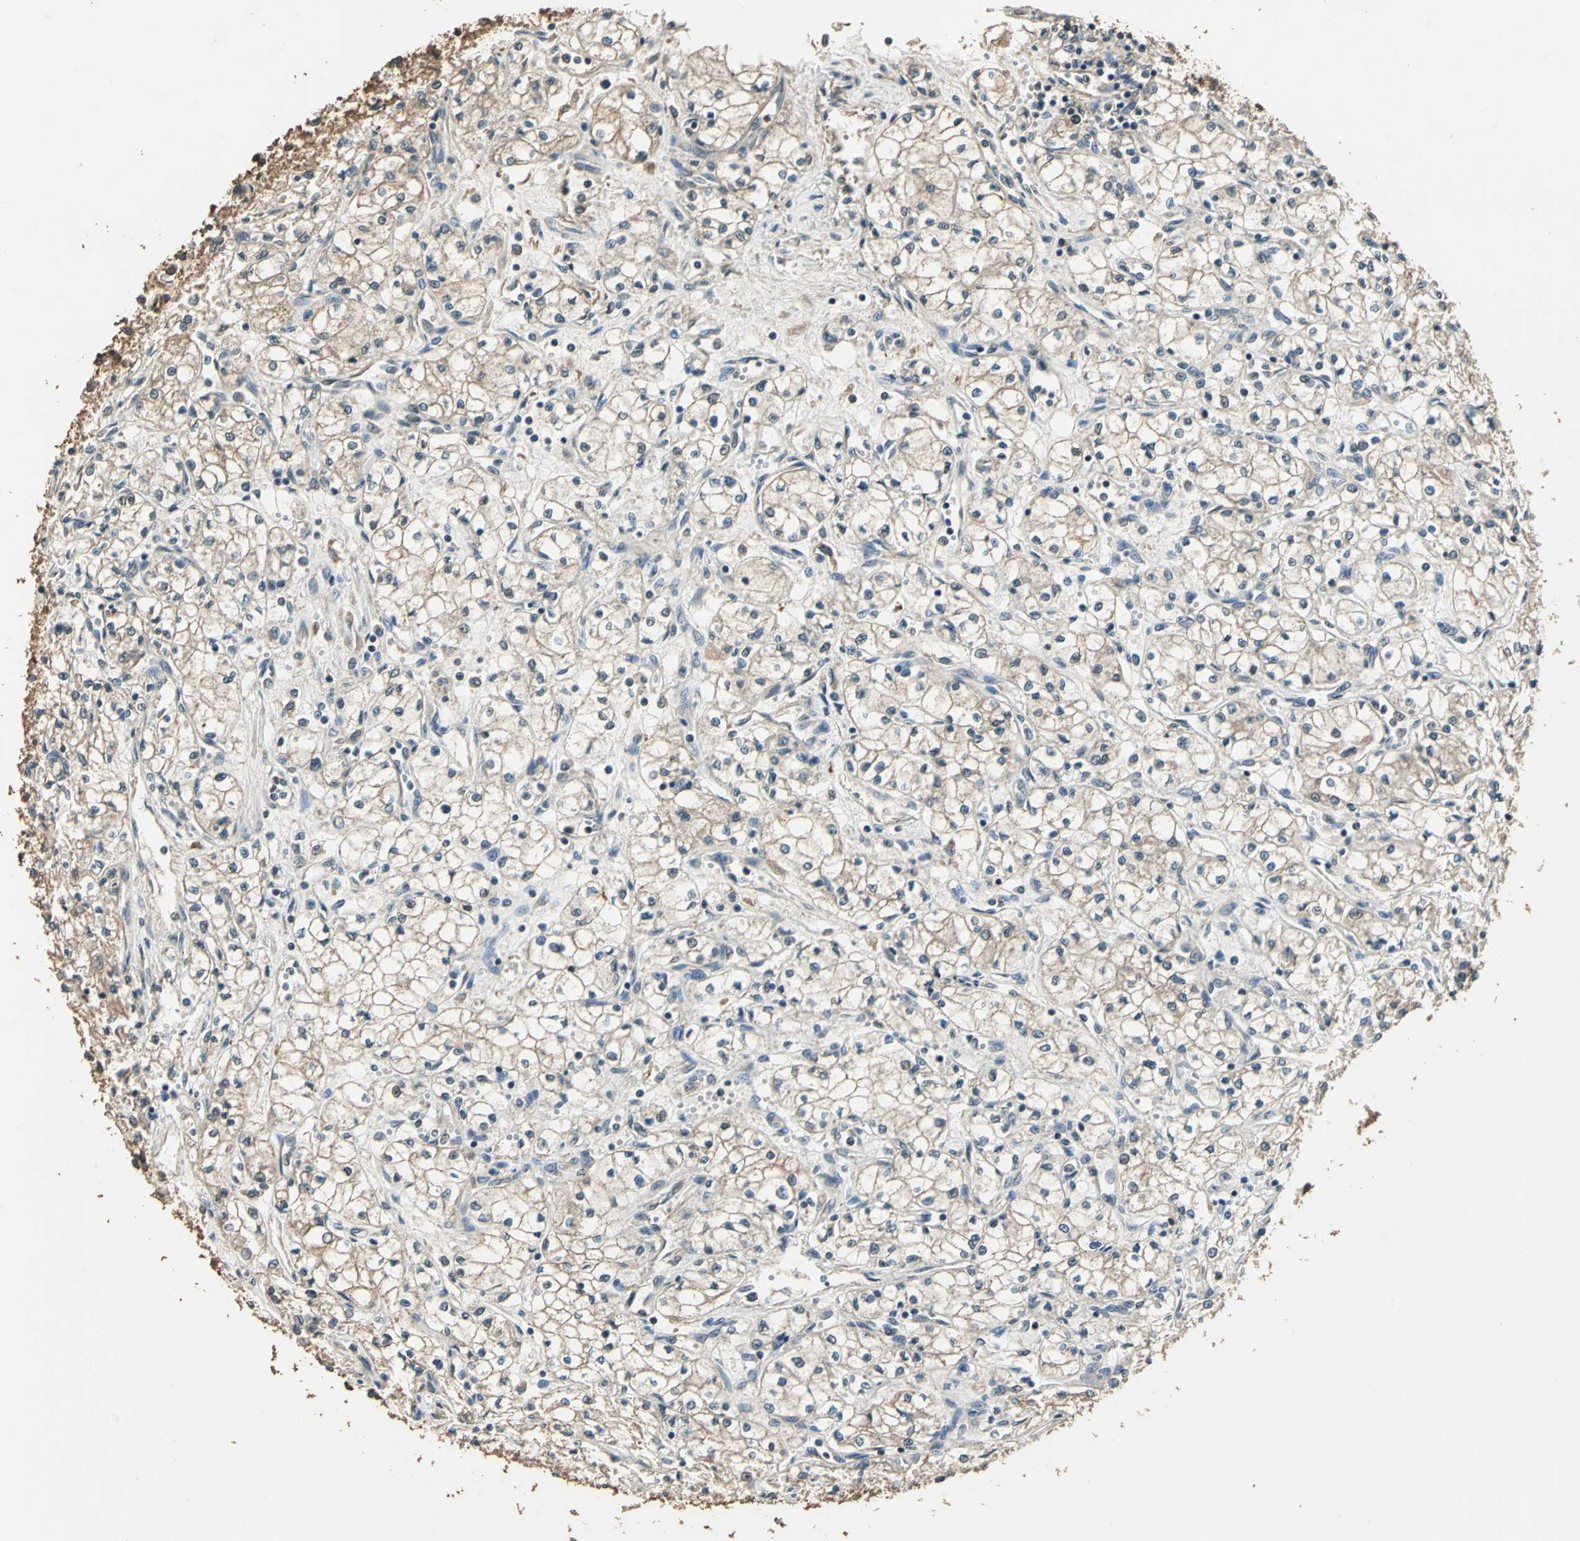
{"staining": {"intensity": "weak", "quantity": ">75%", "location": "cytoplasmic/membranous"}, "tissue": "renal cancer", "cell_type": "Tumor cells", "image_type": "cancer", "snomed": [{"axis": "morphology", "description": "Normal tissue, NOS"}, {"axis": "morphology", "description": "Adenocarcinoma, NOS"}, {"axis": "topography", "description": "Kidney"}], "caption": "DAB (3,3'-diaminobenzidine) immunohistochemical staining of human renal cancer displays weak cytoplasmic/membranous protein expression in approximately >75% of tumor cells.", "gene": "TMPRSS4", "patient": {"sex": "male", "age": 59}}